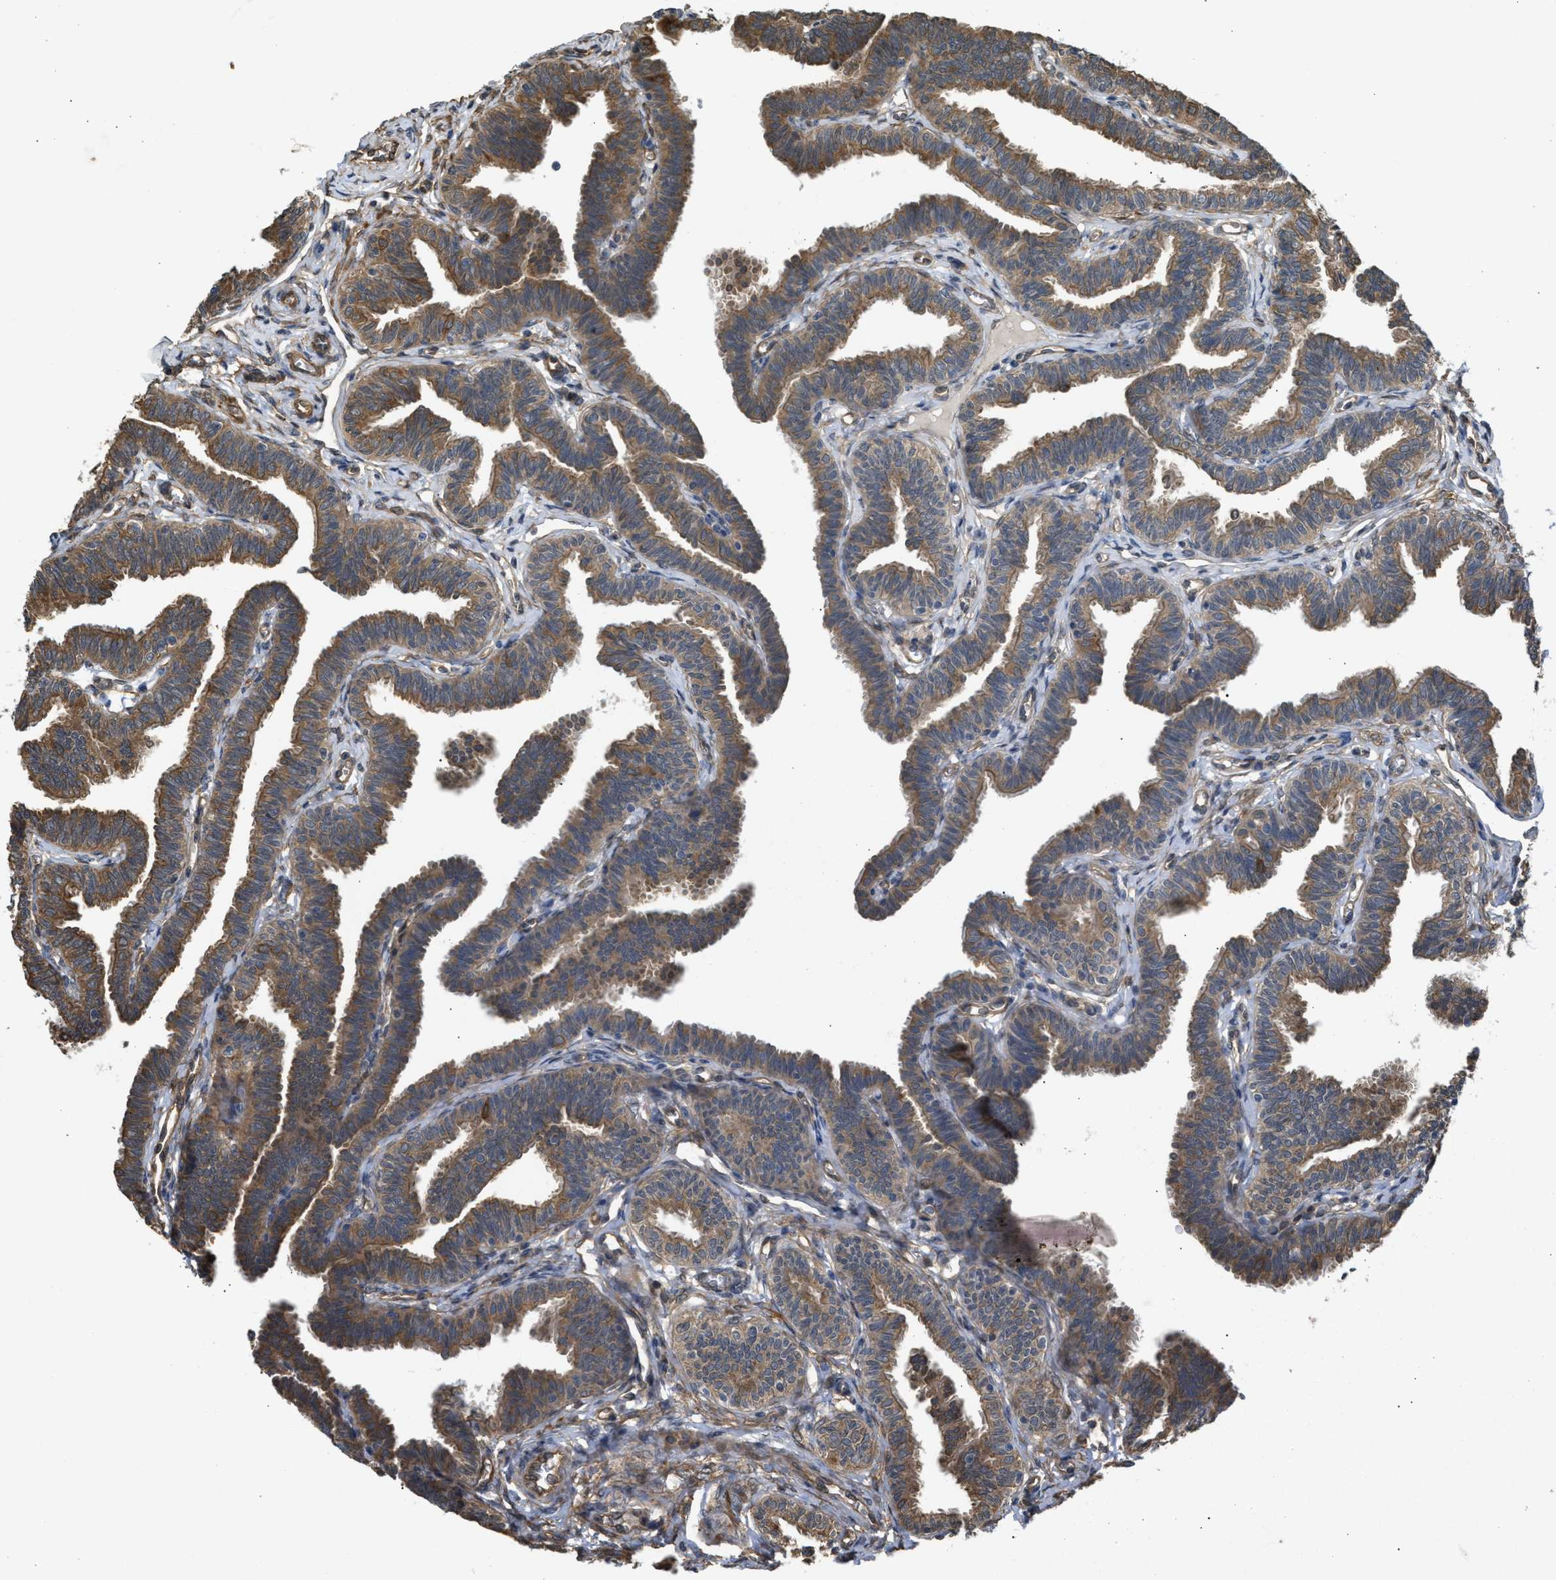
{"staining": {"intensity": "moderate", "quantity": ">75%", "location": "cytoplasmic/membranous"}, "tissue": "fallopian tube", "cell_type": "Glandular cells", "image_type": "normal", "snomed": [{"axis": "morphology", "description": "Normal tissue, NOS"}, {"axis": "topography", "description": "Fallopian tube"}, {"axis": "topography", "description": "Ovary"}], "caption": "IHC staining of benign fallopian tube, which reveals medium levels of moderate cytoplasmic/membranous expression in about >75% of glandular cells indicating moderate cytoplasmic/membranous protein staining. The staining was performed using DAB (3,3'-diaminobenzidine) (brown) for protein detection and nuclei were counterstained in hematoxylin (blue).", "gene": "BAG3", "patient": {"sex": "female", "age": 23}}